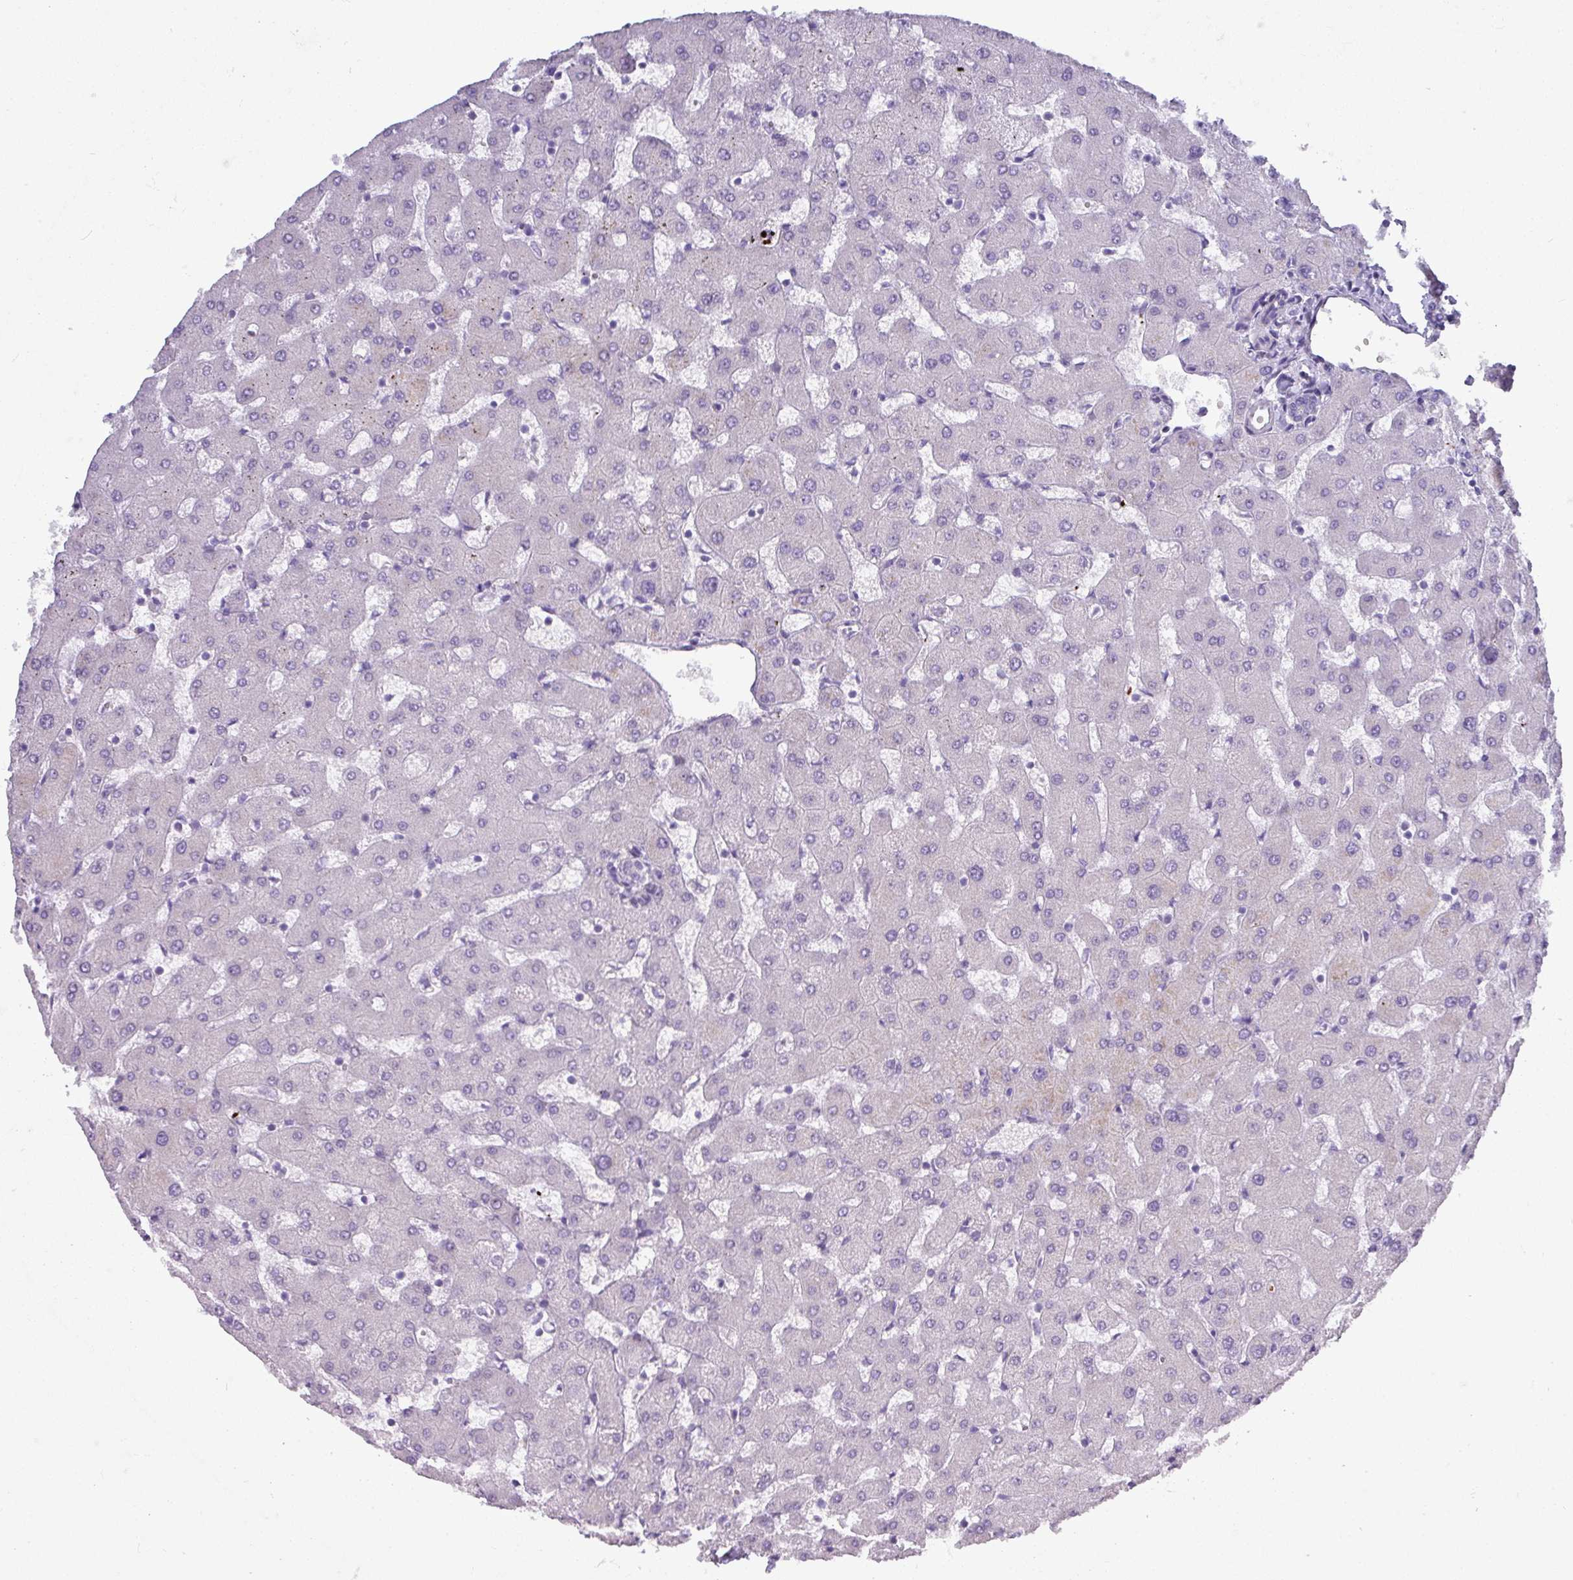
{"staining": {"intensity": "negative", "quantity": "none", "location": "none"}, "tissue": "liver", "cell_type": "Cholangiocytes", "image_type": "normal", "snomed": [{"axis": "morphology", "description": "Normal tissue, NOS"}, {"axis": "topography", "description": "Liver"}], "caption": "This micrograph is of unremarkable liver stained with immunohistochemistry (IHC) to label a protein in brown with the nuclei are counter-stained blue. There is no expression in cholangiocytes.", "gene": "MRM2", "patient": {"sex": "female", "age": 63}}